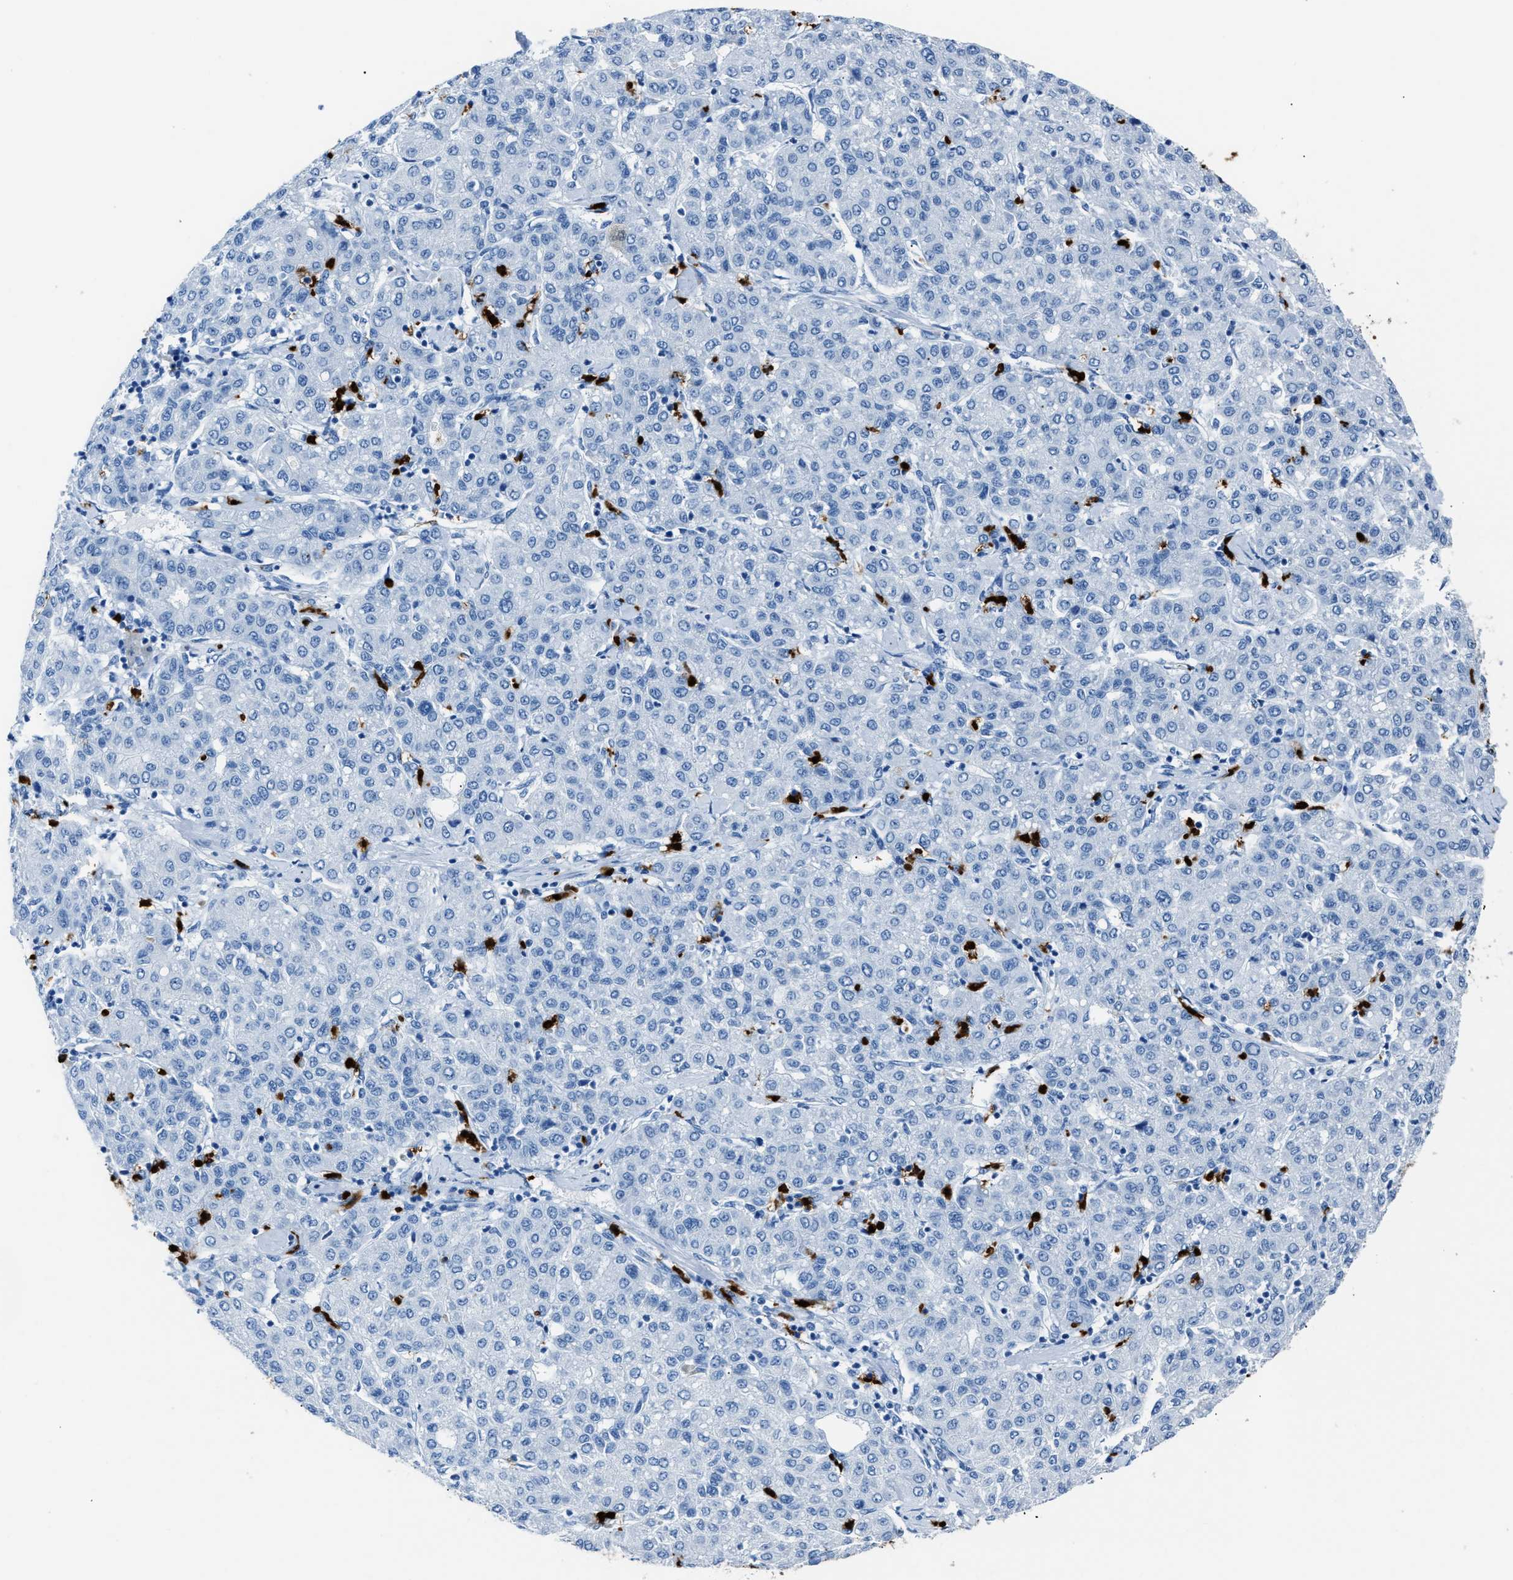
{"staining": {"intensity": "negative", "quantity": "none", "location": "none"}, "tissue": "liver cancer", "cell_type": "Tumor cells", "image_type": "cancer", "snomed": [{"axis": "morphology", "description": "Carcinoma, Hepatocellular, NOS"}, {"axis": "topography", "description": "Liver"}], "caption": "Immunohistochemistry photomicrograph of hepatocellular carcinoma (liver) stained for a protein (brown), which exhibits no positivity in tumor cells.", "gene": "S100P", "patient": {"sex": "male", "age": 65}}